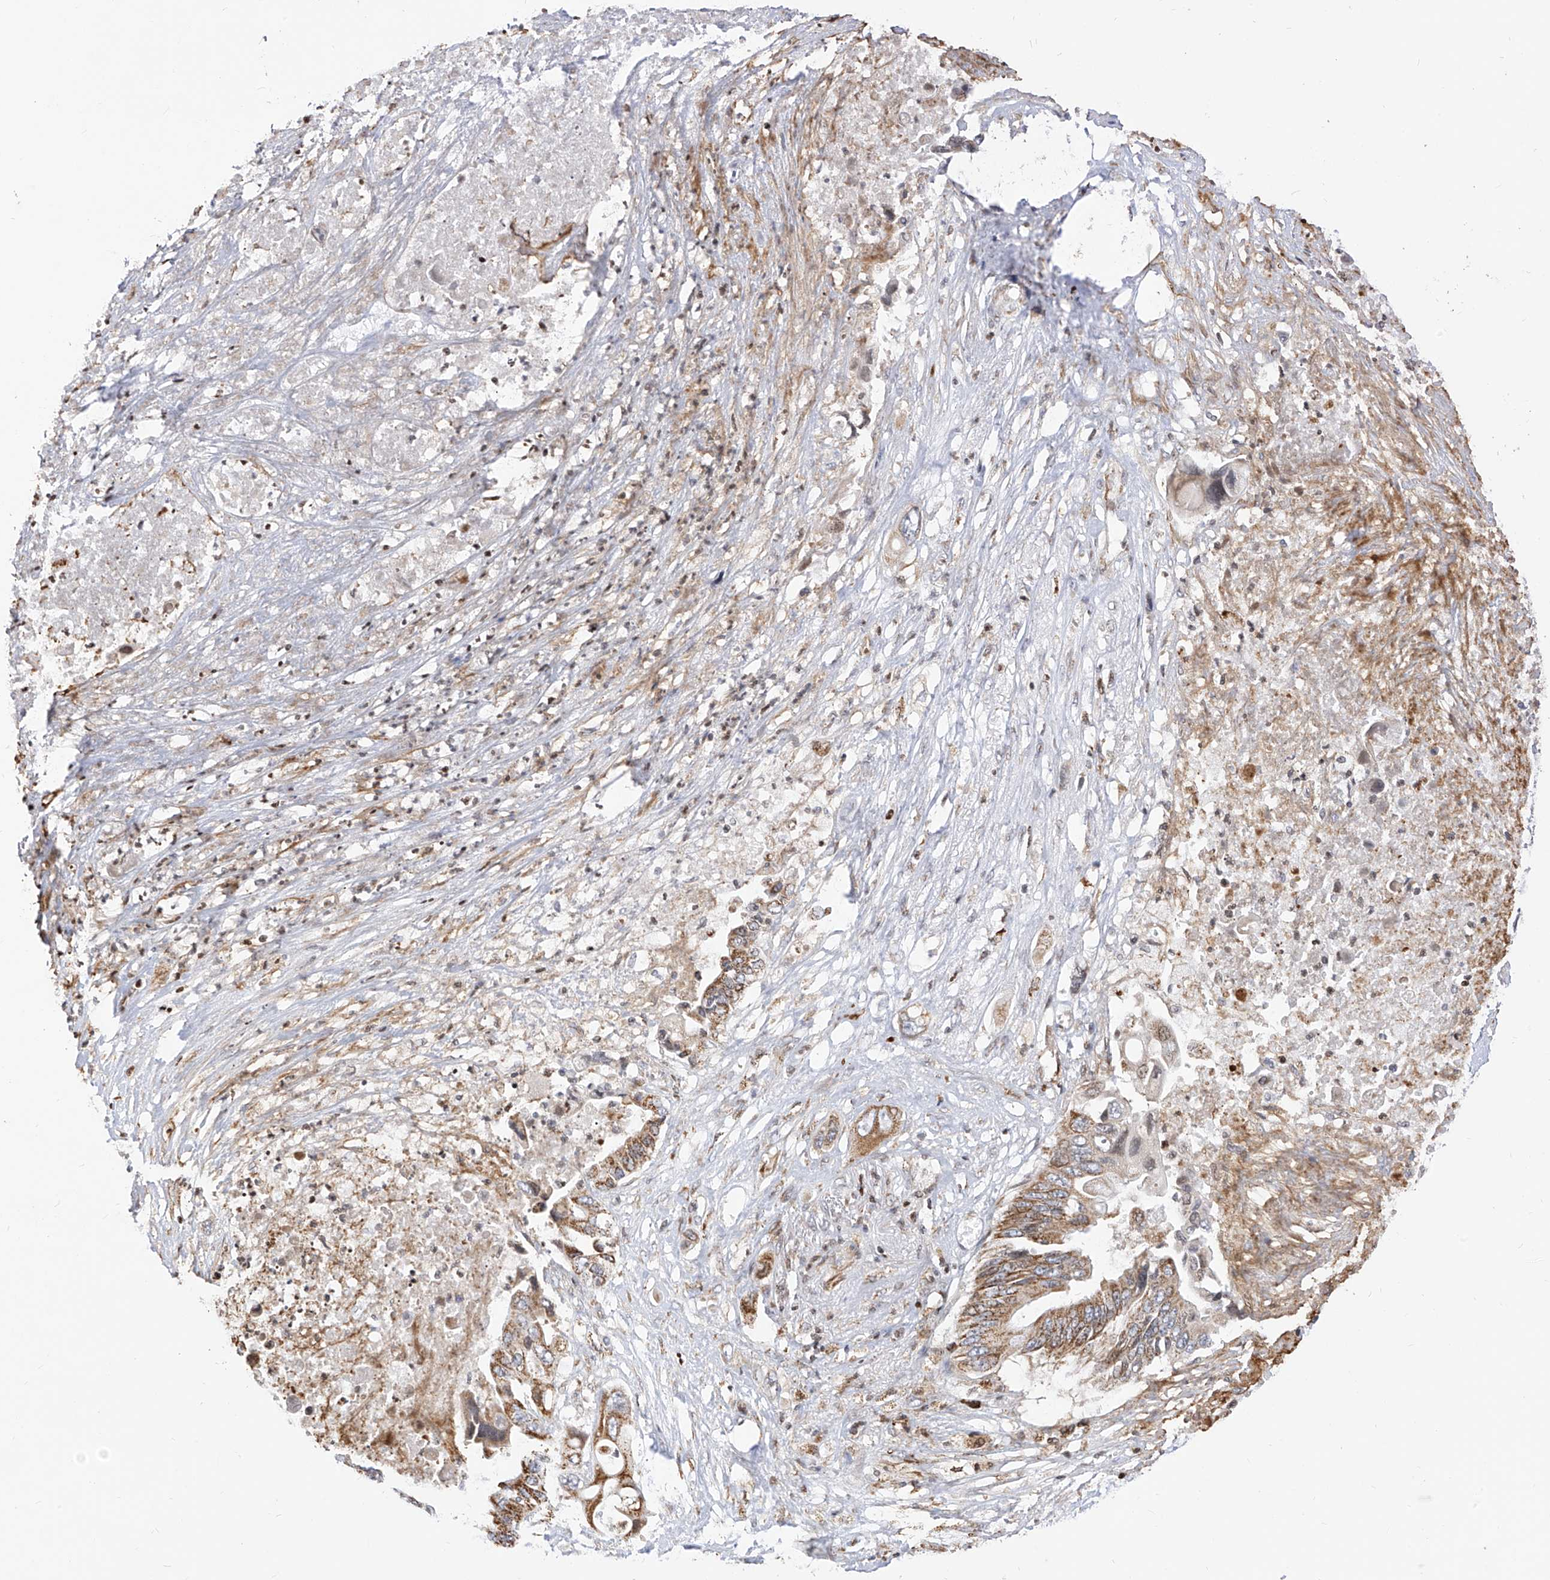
{"staining": {"intensity": "moderate", "quantity": ">75%", "location": "cytoplasmic/membranous"}, "tissue": "pancreatic cancer", "cell_type": "Tumor cells", "image_type": "cancer", "snomed": [{"axis": "morphology", "description": "Adenocarcinoma, NOS"}, {"axis": "topography", "description": "Pancreas"}], "caption": "Immunohistochemical staining of human pancreatic cancer (adenocarcinoma) reveals medium levels of moderate cytoplasmic/membranous protein staining in approximately >75% of tumor cells.", "gene": "TTLL8", "patient": {"sex": "male", "age": 66}}